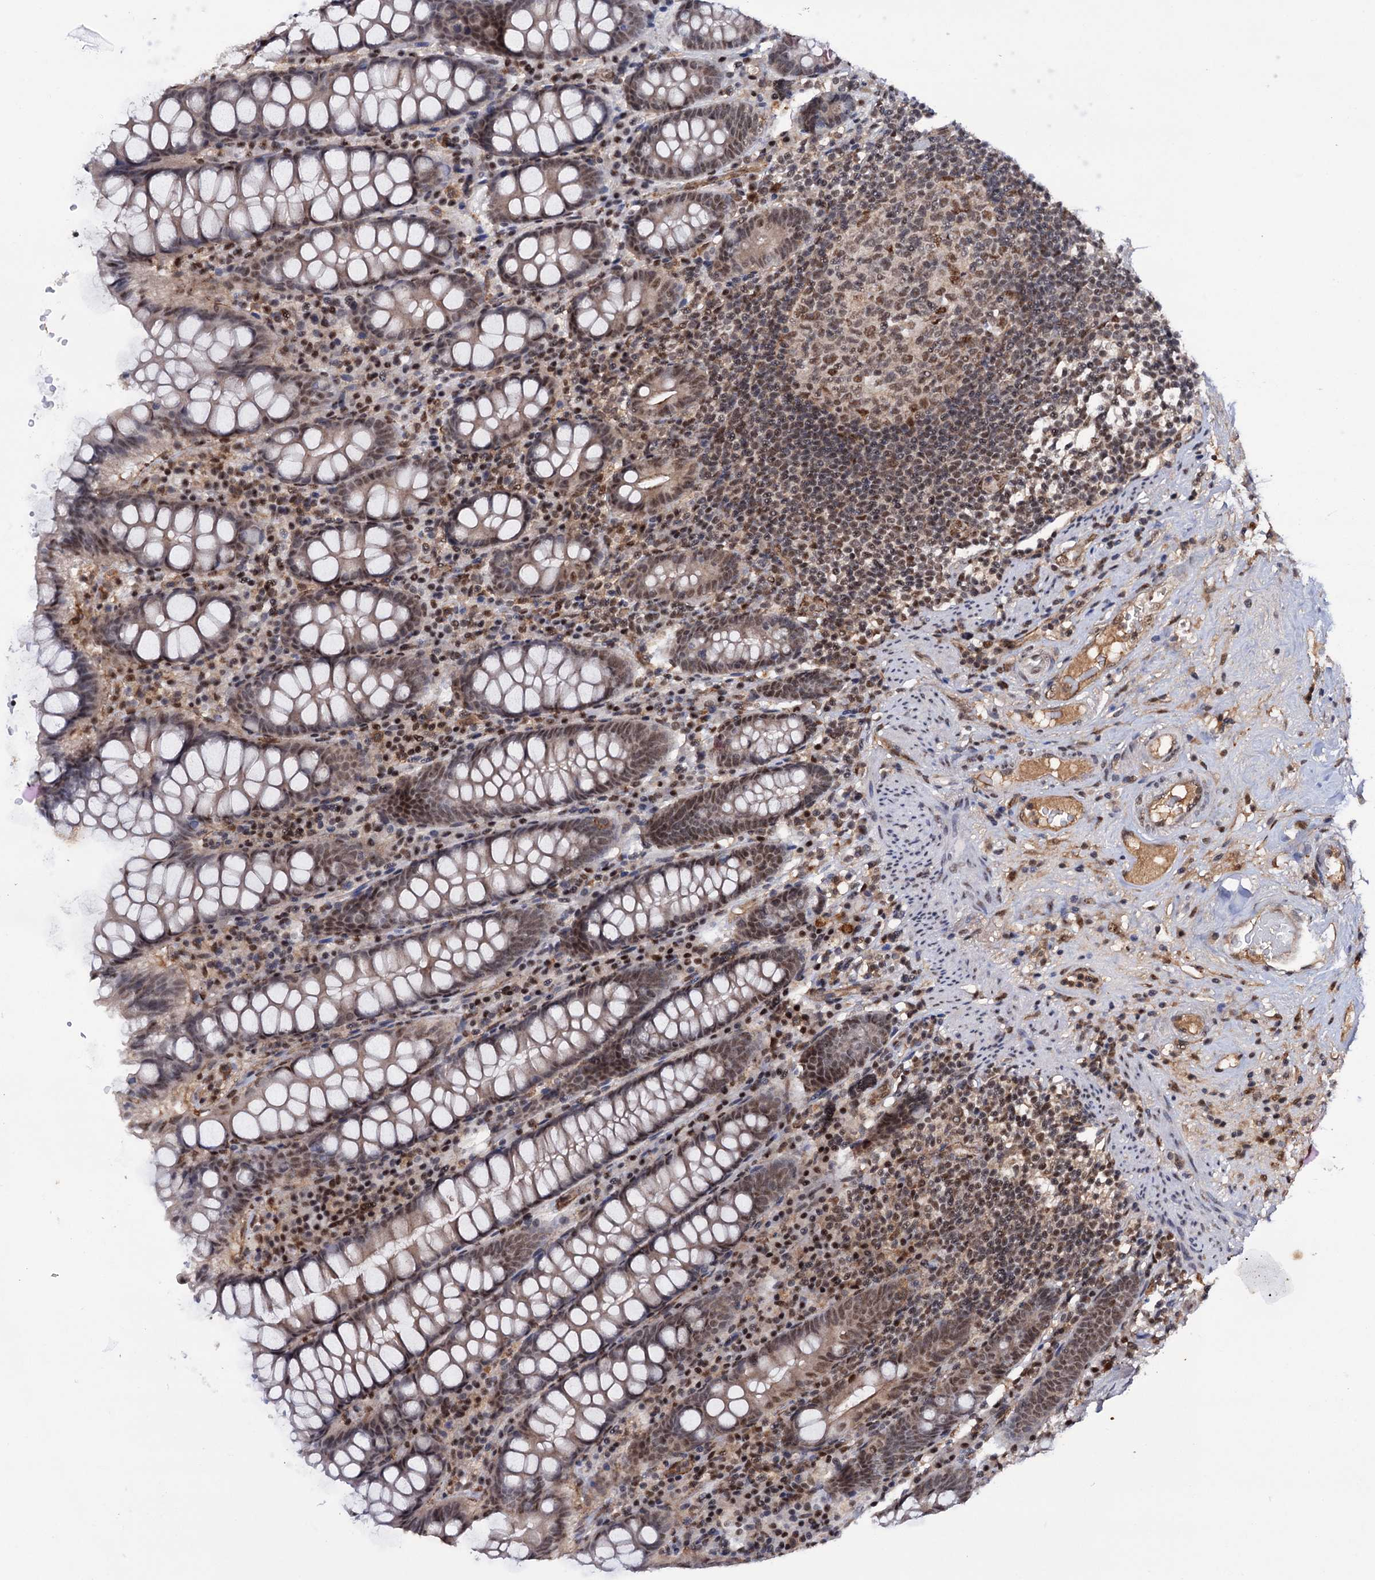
{"staining": {"intensity": "weak", "quantity": ">75%", "location": "cytoplasmic/membranous"}, "tissue": "colon", "cell_type": "Endothelial cells", "image_type": "normal", "snomed": [{"axis": "morphology", "description": "Normal tissue, NOS"}, {"axis": "topography", "description": "Colon"}], "caption": "Protein staining exhibits weak cytoplasmic/membranous positivity in about >75% of endothelial cells in unremarkable colon.", "gene": "TBC1D12", "patient": {"sex": "female", "age": 79}}